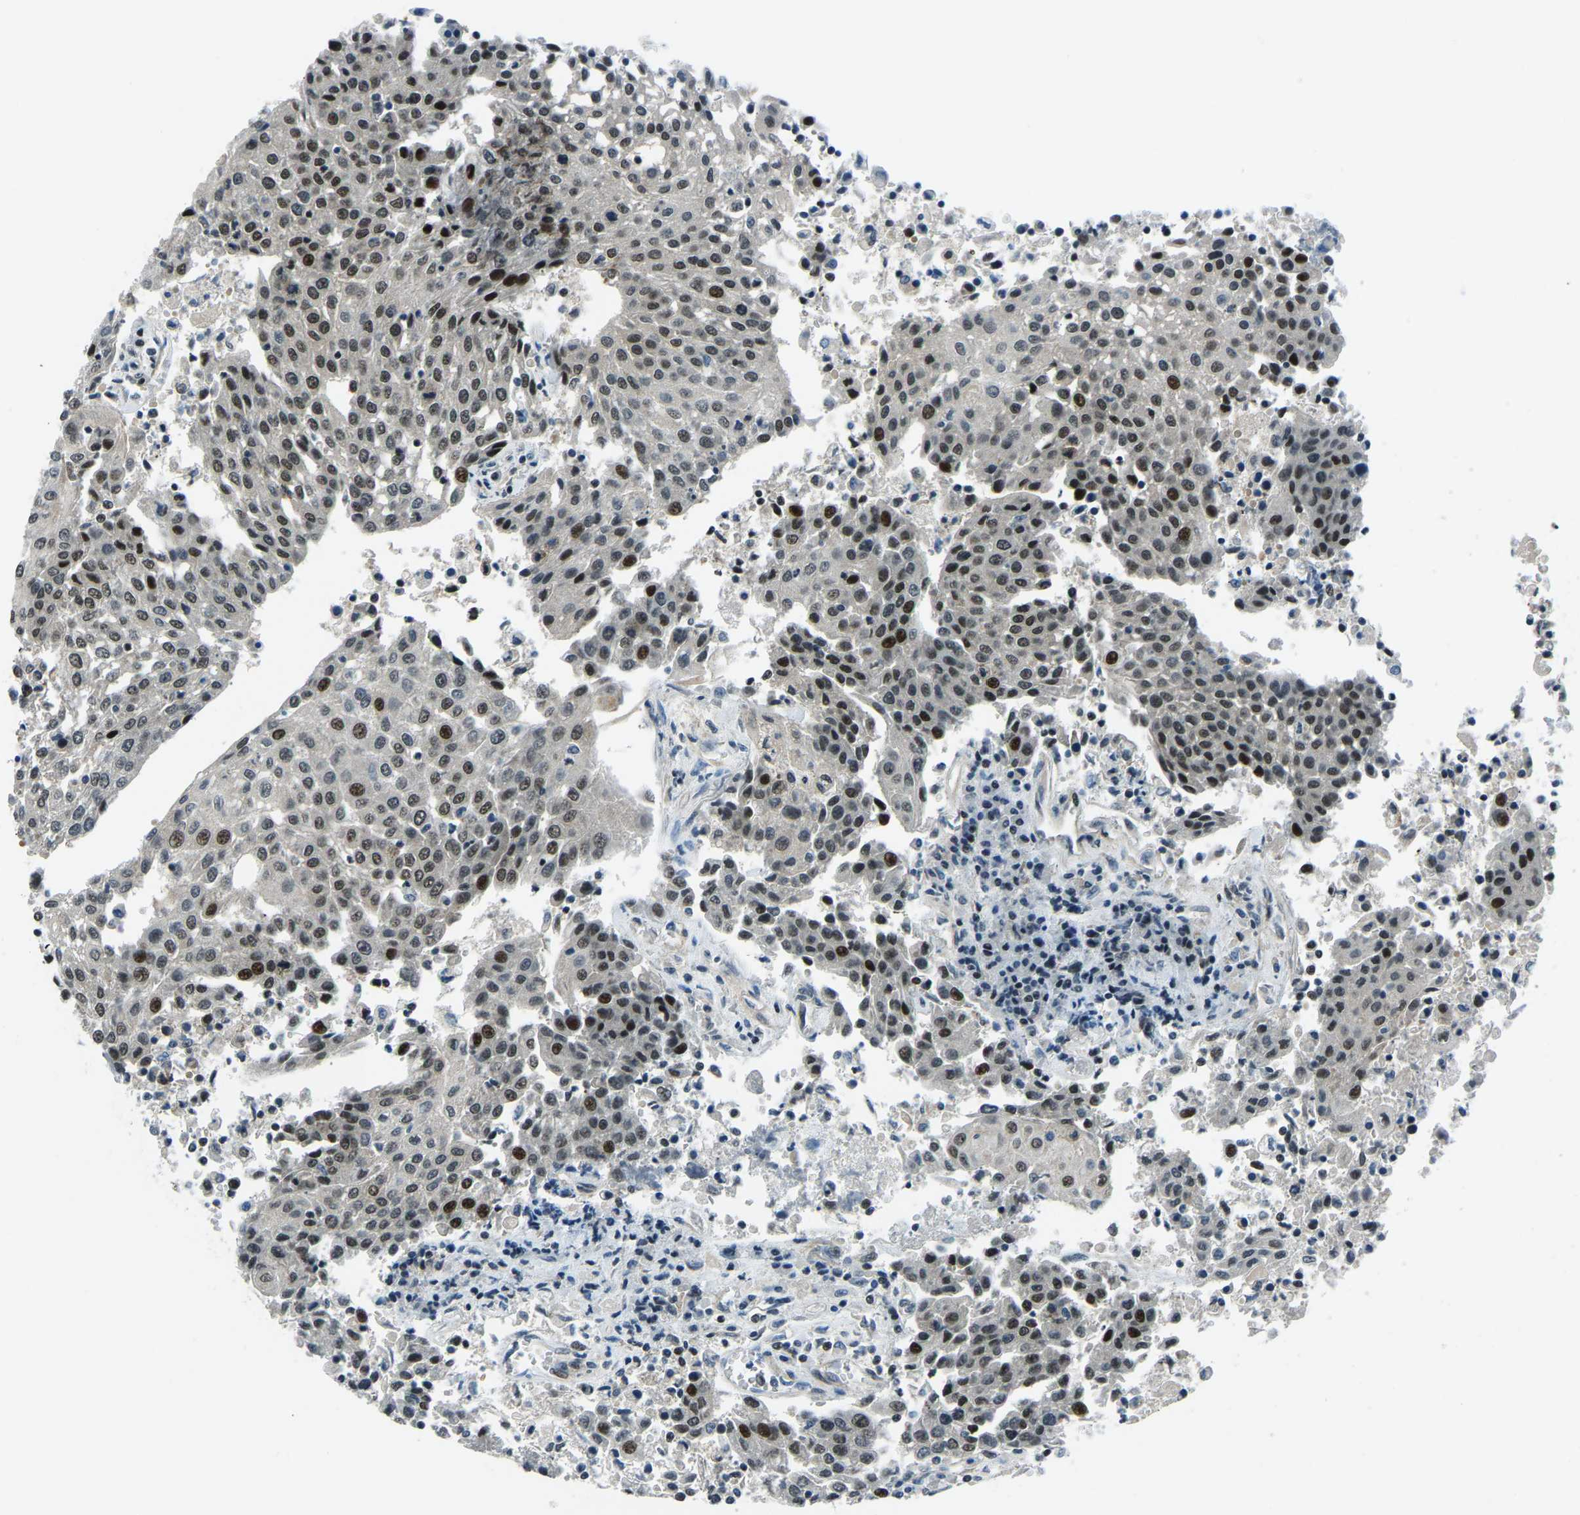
{"staining": {"intensity": "moderate", "quantity": "25%-75%", "location": "nuclear"}, "tissue": "urothelial cancer", "cell_type": "Tumor cells", "image_type": "cancer", "snomed": [{"axis": "morphology", "description": "Urothelial carcinoma, High grade"}, {"axis": "topography", "description": "Urinary bladder"}], "caption": "There is medium levels of moderate nuclear expression in tumor cells of urothelial cancer, as demonstrated by immunohistochemical staining (brown color).", "gene": "PRCC", "patient": {"sex": "female", "age": 85}}